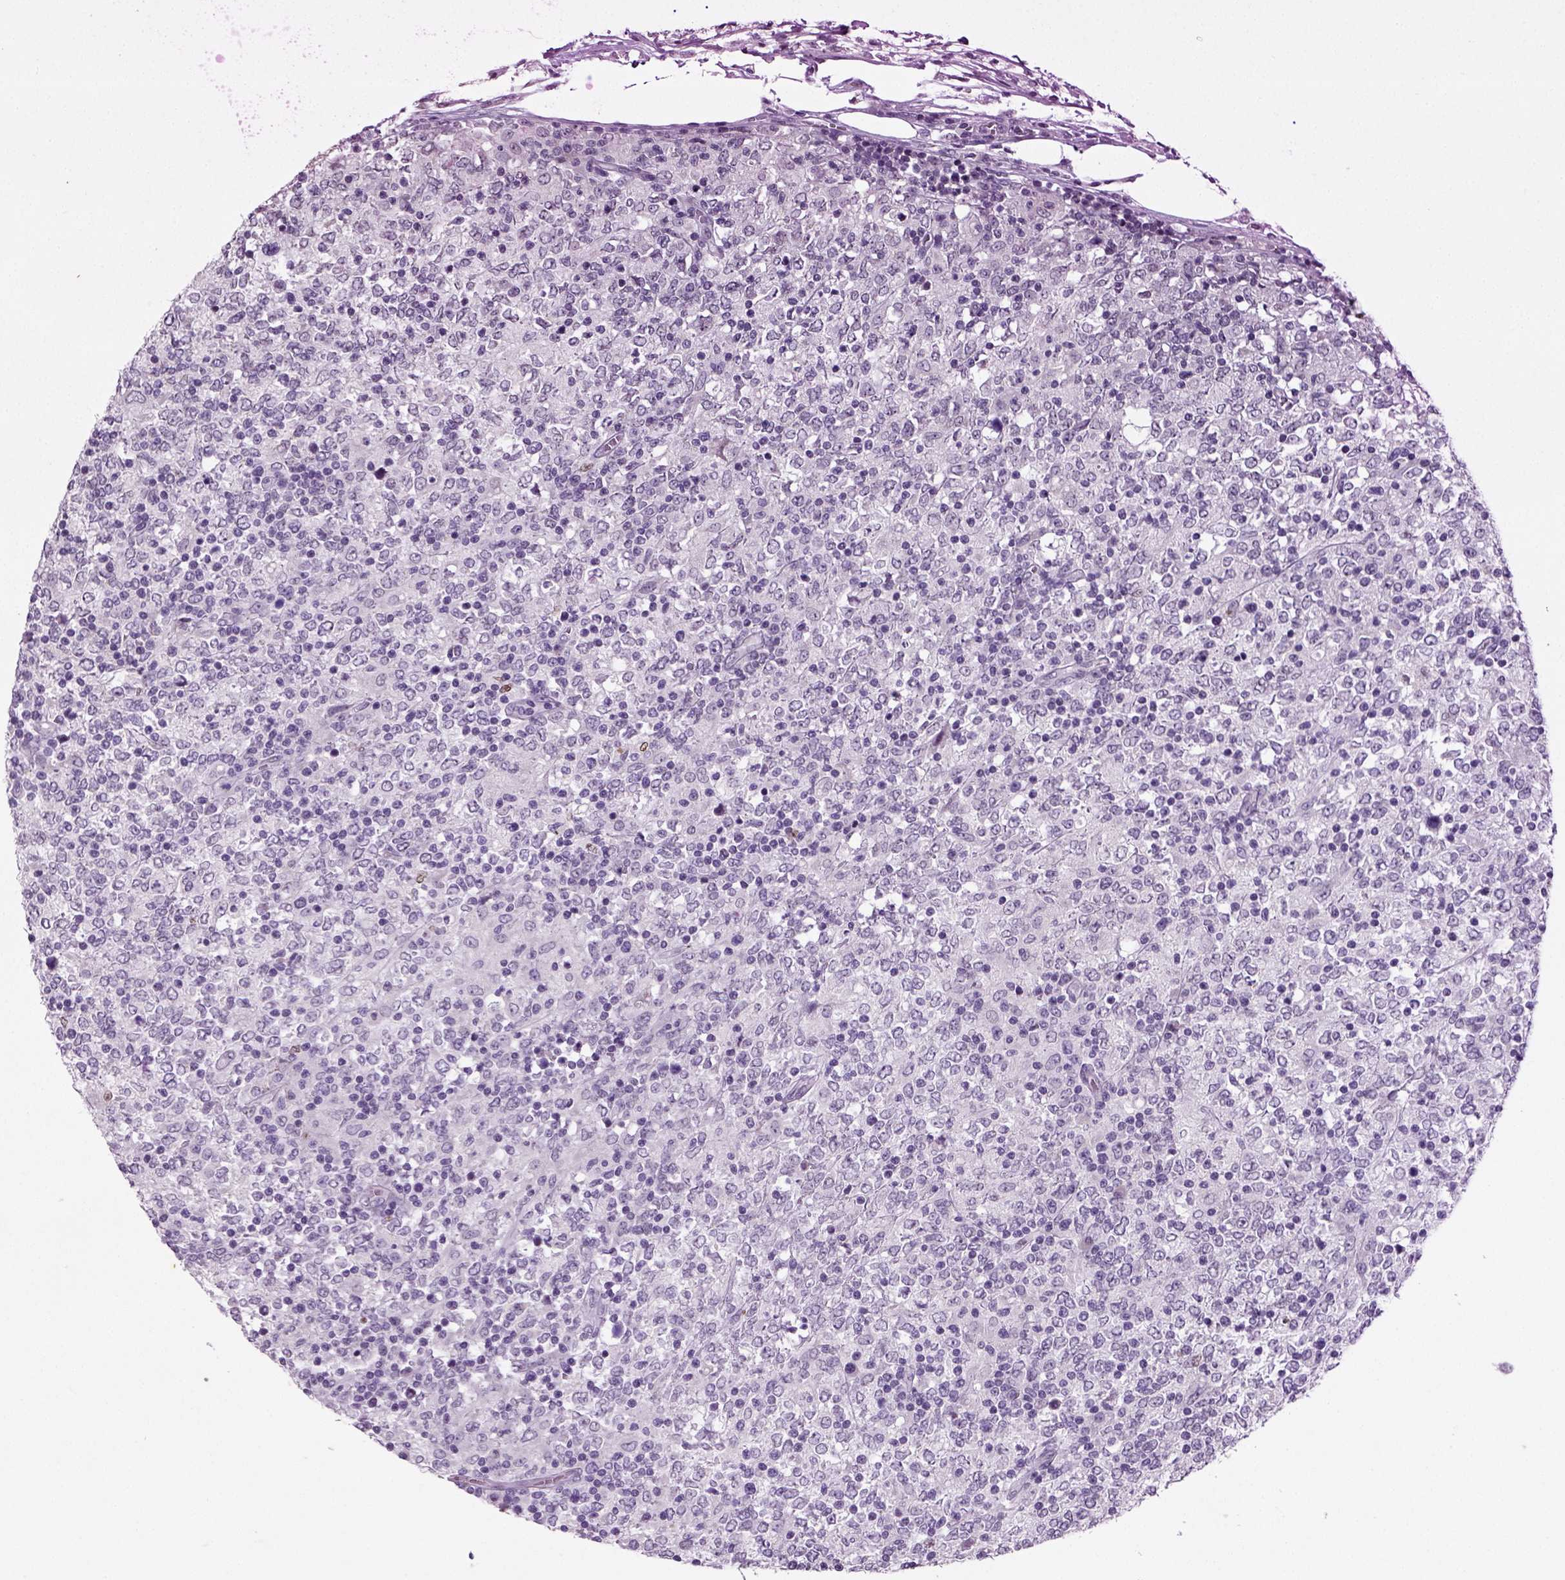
{"staining": {"intensity": "negative", "quantity": "none", "location": "none"}, "tissue": "lymphoma", "cell_type": "Tumor cells", "image_type": "cancer", "snomed": [{"axis": "morphology", "description": "Malignant lymphoma, non-Hodgkin's type, High grade"}, {"axis": "topography", "description": "Lymph node"}], "caption": "There is no significant expression in tumor cells of lymphoma. (DAB immunohistochemistry (IHC), high magnification).", "gene": "SYNGAP1", "patient": {"sex": "female", "age": 84}}